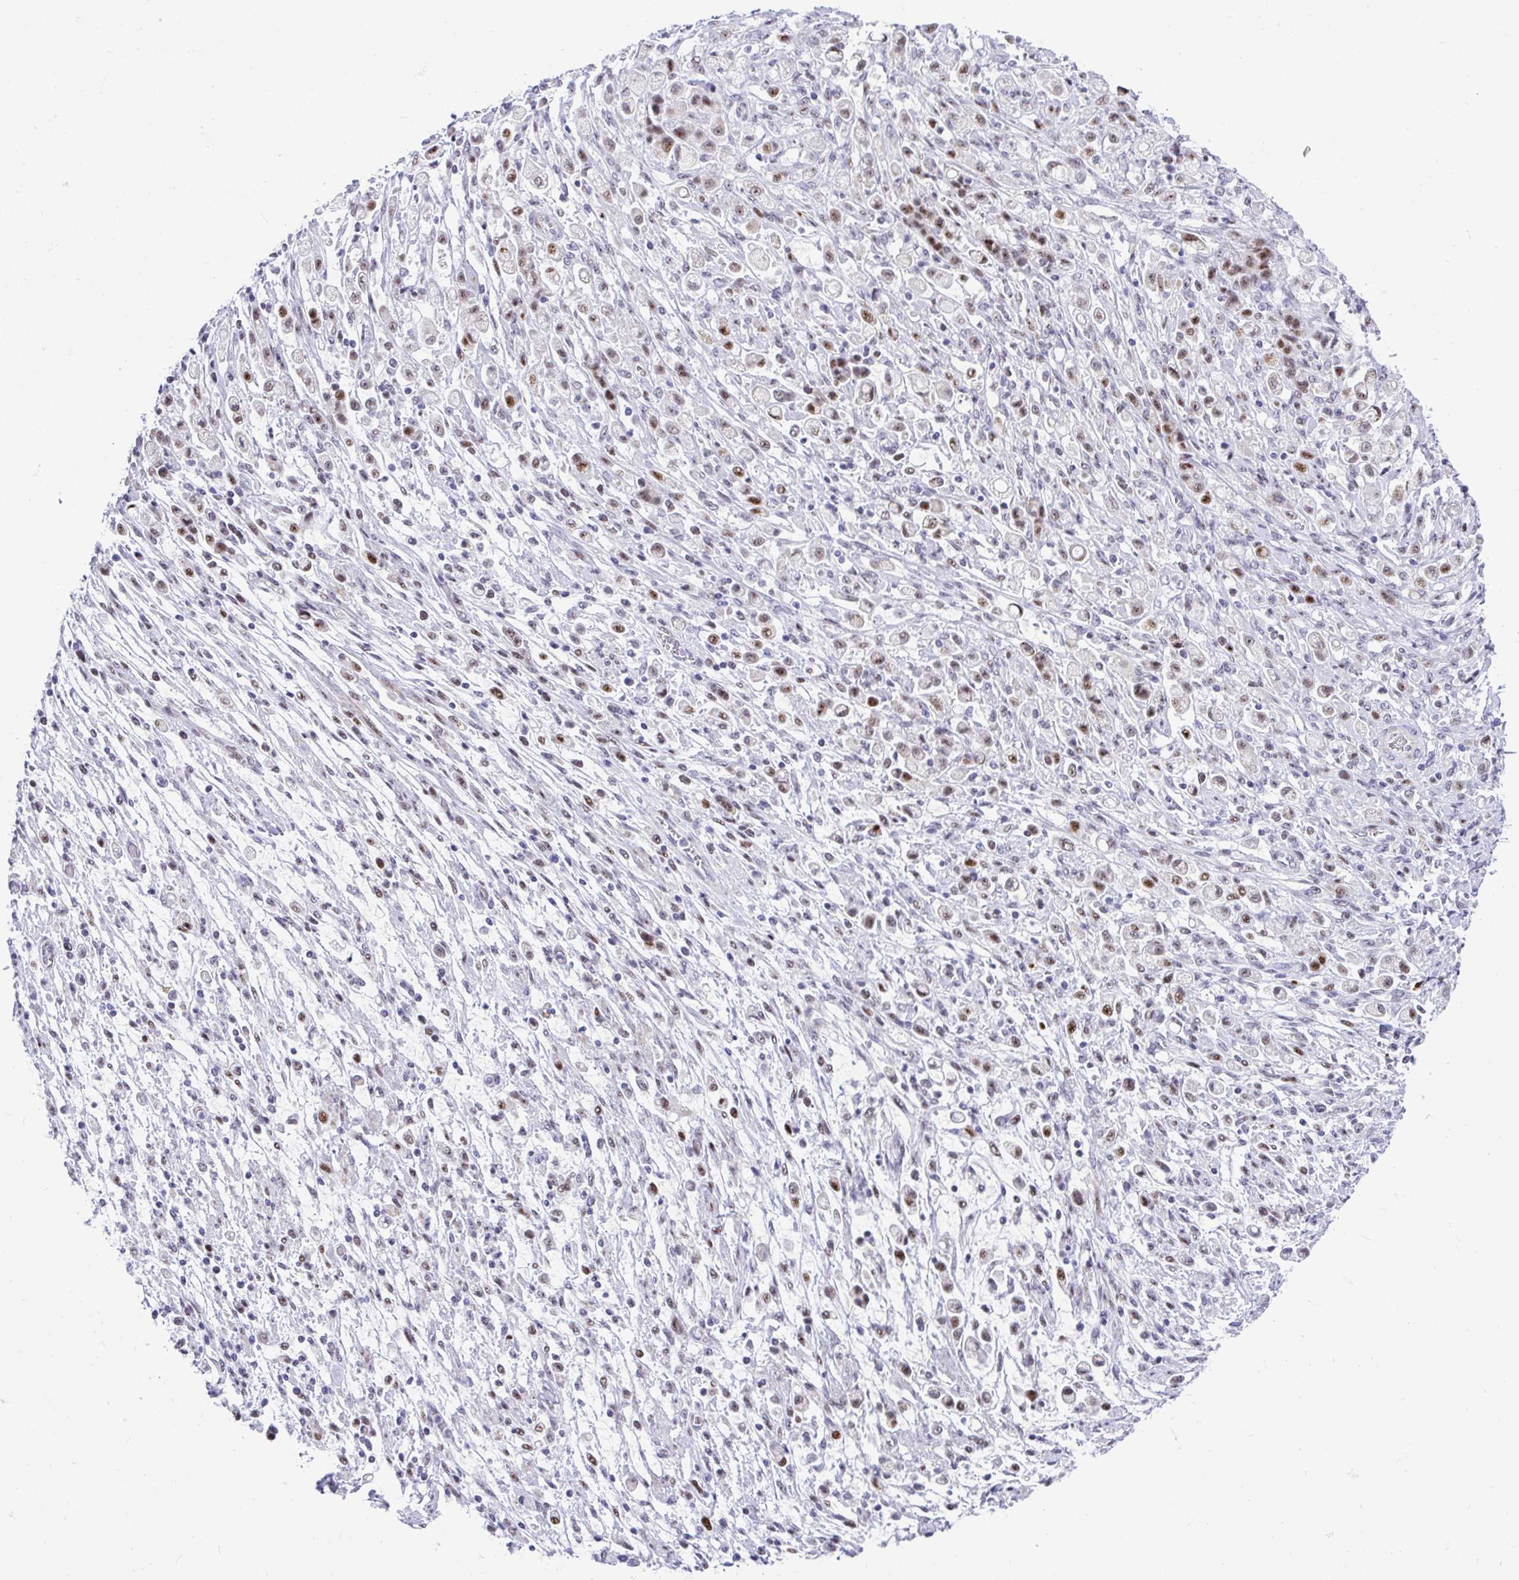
{"staining": {"intensity": "moderate", "quantity": ">75%", "location": "nuclear"}, "tissue": "stomach cancer", "cell_type": "Tumor cells", "image_type": "cancer", "snomed": [{"axis": "morphology", "description": "Adenocarcinoma, NOS"}, {"axis": "topography", "description": "Stomach"}], "caption": "Immunohistochemical staining of stomach adenocarcinoma exhibits medium levels of moderate nuclear expression in approximately >75% of tumor cells.", "gene": "NR1D2", "patient": {"sex": "female", "age": 60}}